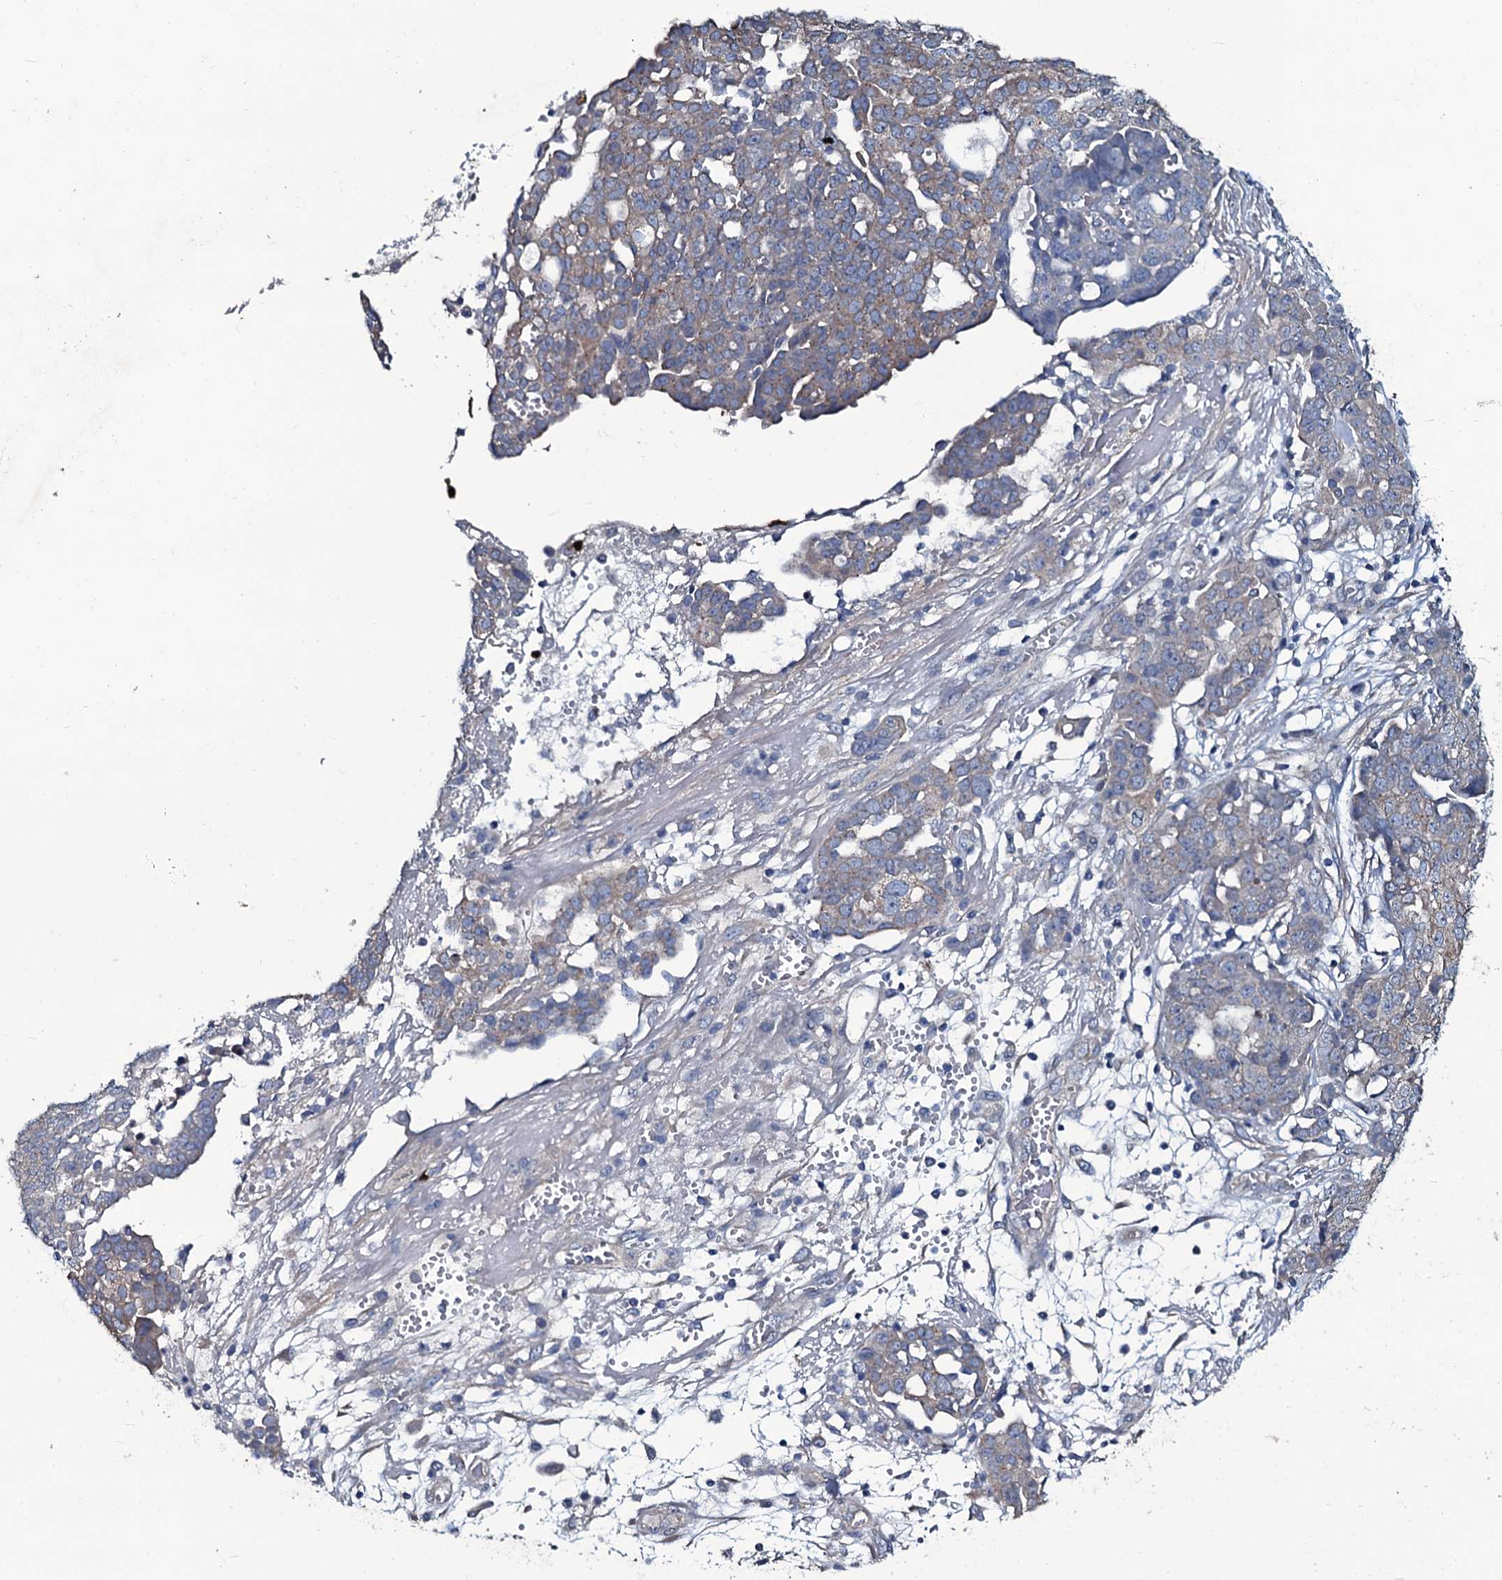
{"staining": {"intensity": "weak", "quantity": "<25%", "location": "cytoplasmic/membranous"}, "tissue": "ovarian cancer", "cell_type": "Tumor cells", "image_type": "cancer", "snomed": [{"axis": "morphology", "description": "Cystadenocarcinoma, serous, NOS"}, {"axis": "topography", "description": "Soft tissue"}, {"axis": "topography", "description": "Ovary"}], "caption": "DAB (3,3'-diaminobenzidine) immunohistochemical staining of human ovarian serous cystadenocarcinoma reveals no significant expression in tumor cells. (Brightfield microscopy of DAB (3,3'-diaminobenzidine) immunohistochemistry at high magnification).", "gene": "USPL1", "patient": {"sex": "female", "age": 57}}